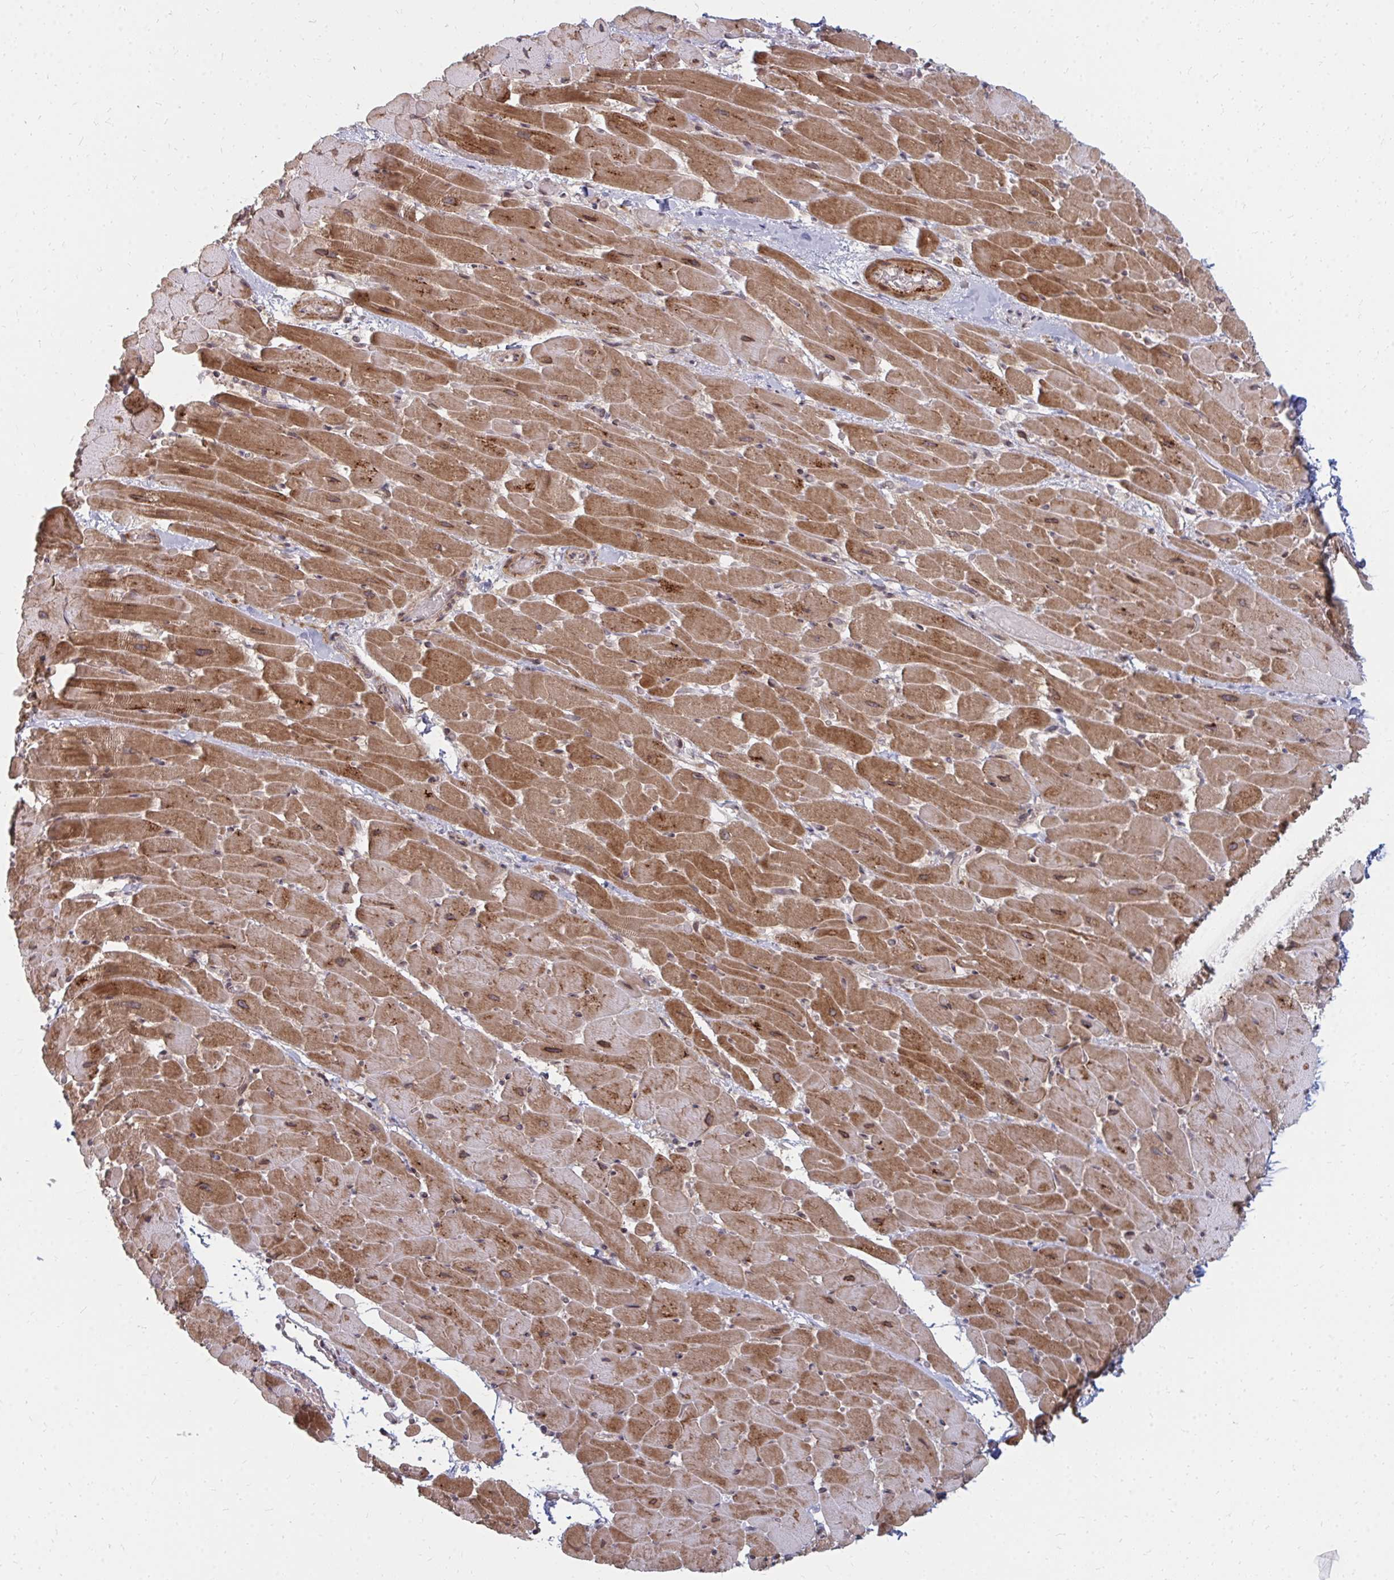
{"staining": {"intensity": "moderate", "quantity": ">75%", "location": "cytoplasmic/membranous"}, "tissue": "heart muscle", "cell_type": "Cardiomyocytes", "image_type": "normal", "snomed": [{"axis": "morphology", "description": "Normal tissue, NOS"}, {"axis": "topography", "description": "Heart"}], "caption": "Cardiomyocytes reveal moderate cytoplasmic/membranous staining in about >75% of cells in benign heart muscle.", "gene": "ZNF285", "patient": {"sex": "male", "age": 37}}